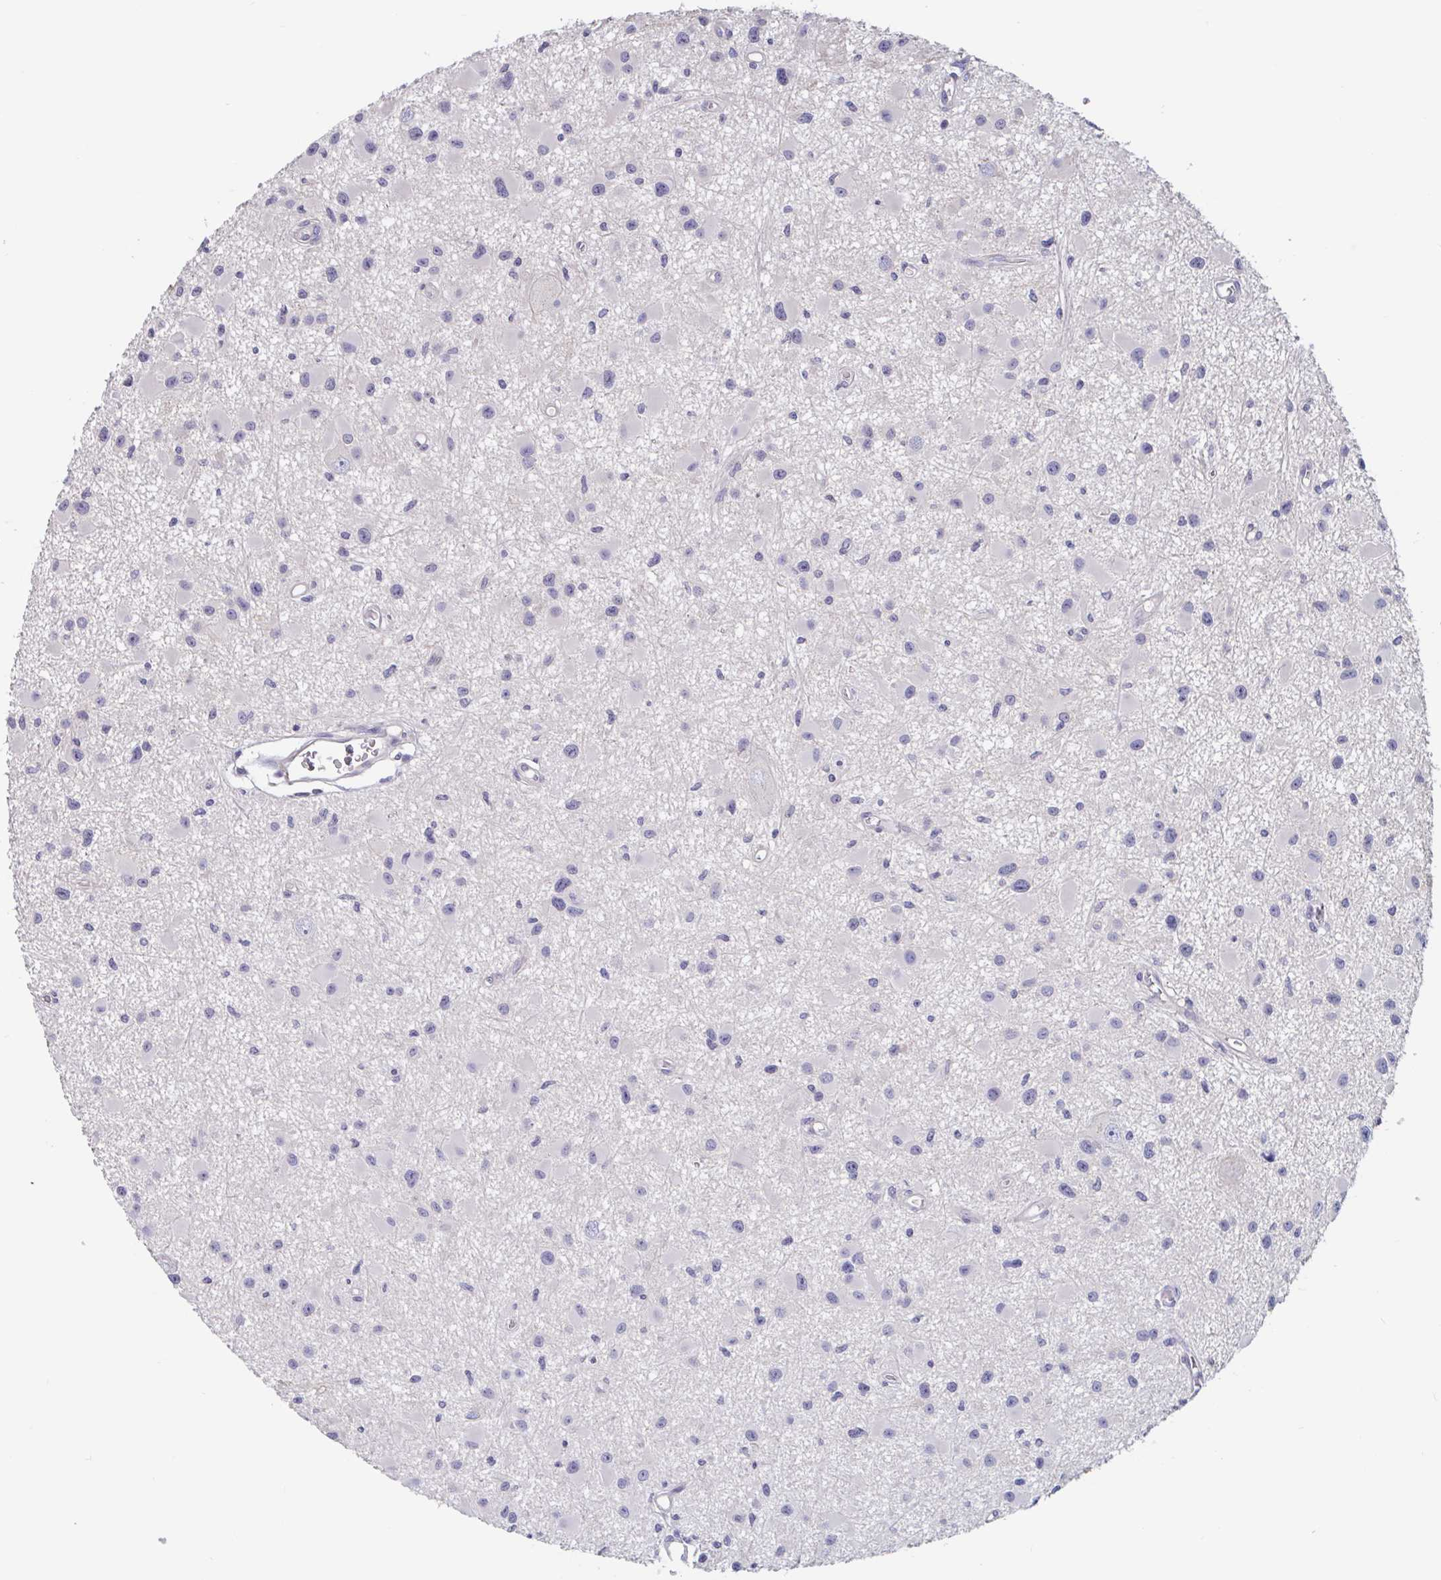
{"staining": {"intensity": "negative", "quantity": "none", "location": "none"}, "tissue": "glioma", "cell_type": "Tumor cells", "image_type": "cancer", "snomed": [{"axis": "morphology", "description": "Glioma, malignant, High grade"}, {"axis": "topography", "description": "Brain"}], "caption": "Human malignant glioma (high-grade) stained for a protein using immunohistochemistry reveals no staining in tumor cells.", "gene": "UNKL", "patient": {"sex": "male", "age": 54}}